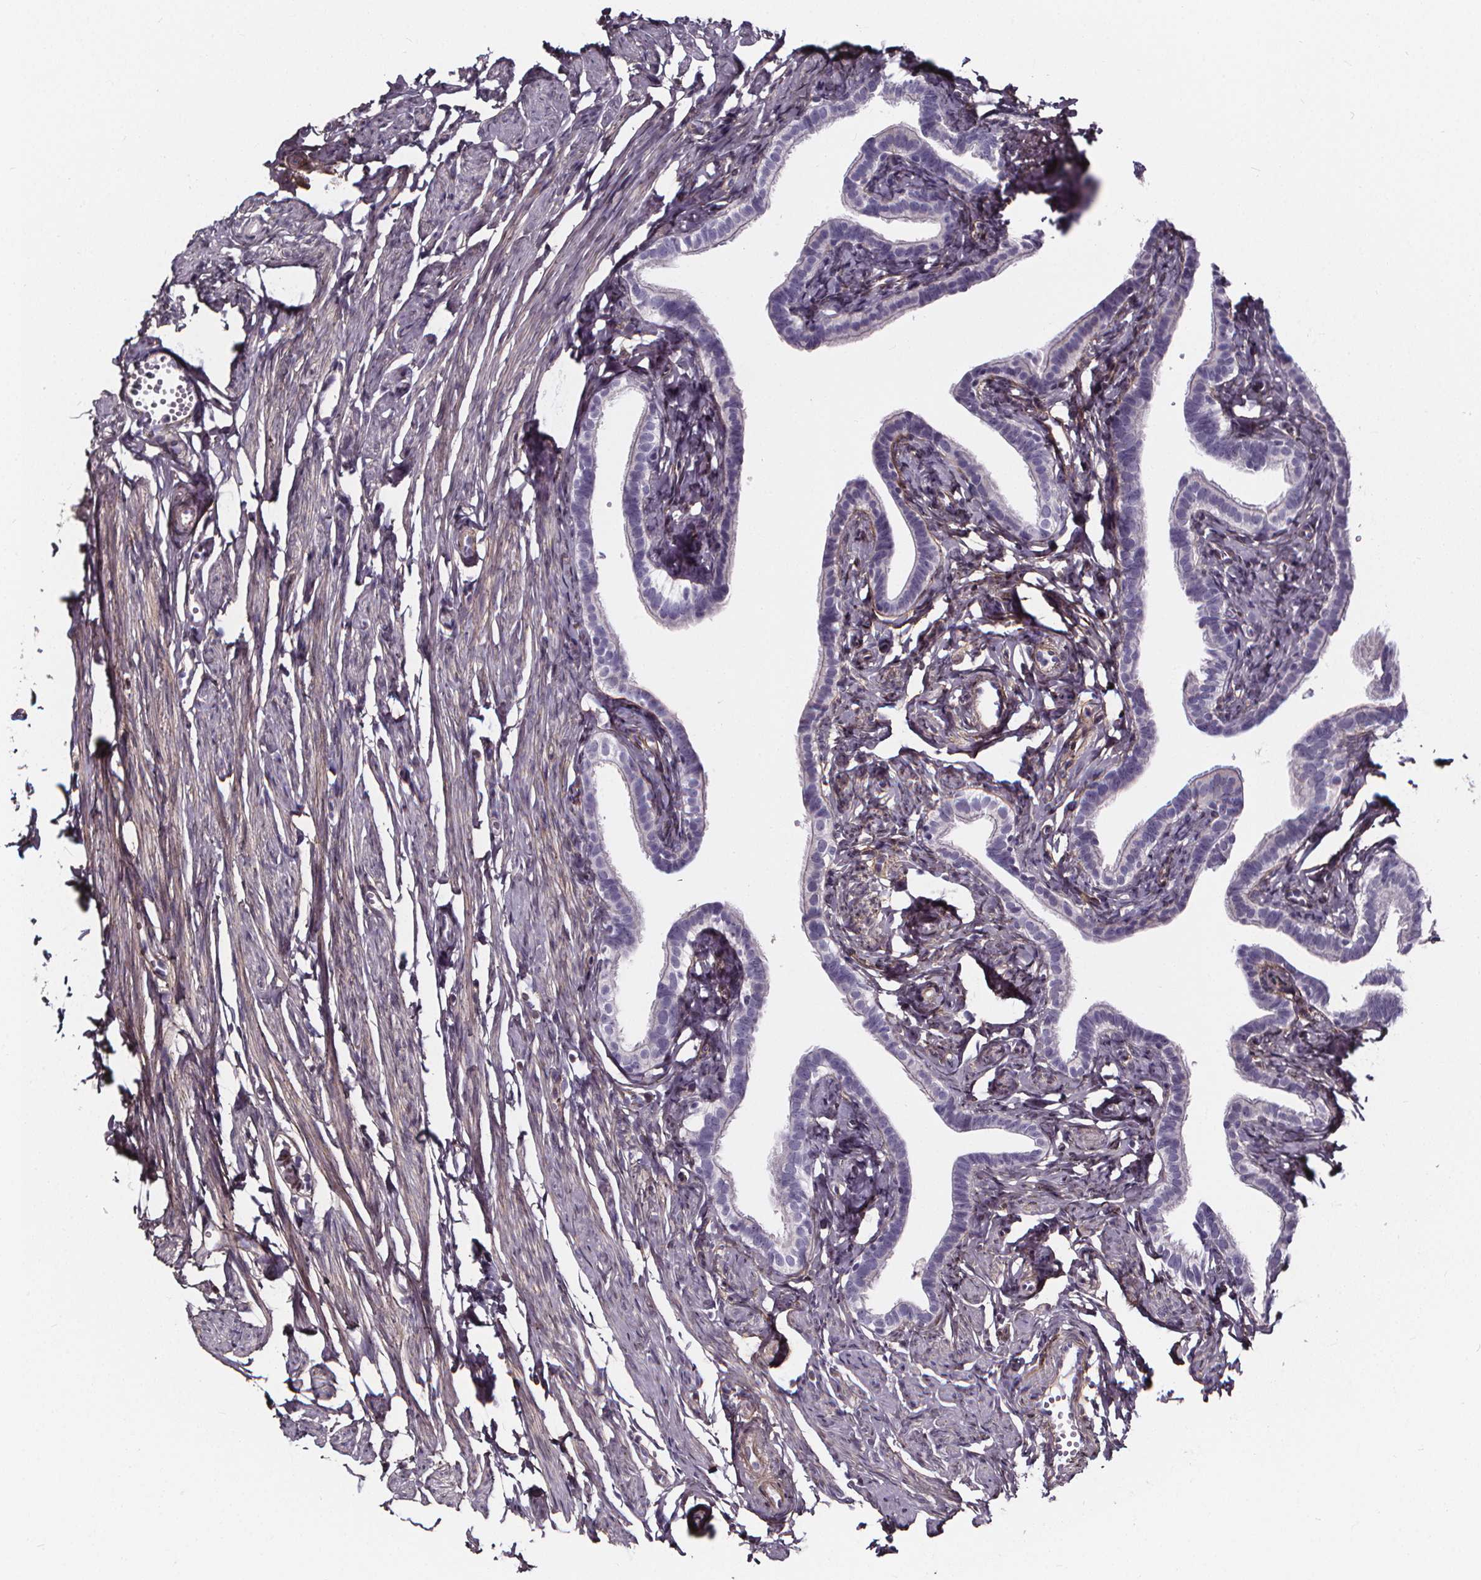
{"staining": {"intensity": "negative", "quantity": "none", "location": "none"}, "tissue": "fallopian tube", "cell_type": "Glandular cells", "image_type": "normal", "snomed": [{"axis": "morphology", "description": "Normal tissue, NOS"}, {"axis": "topography", "description": "Fallopian tube"}], "caption": "Immunohistochemistry (IHC) of normal human fallopian tube demonstrates no staining in glandular cells.", "gene": "AEBP1", "patient": {"sex": "female", "age": 41}}